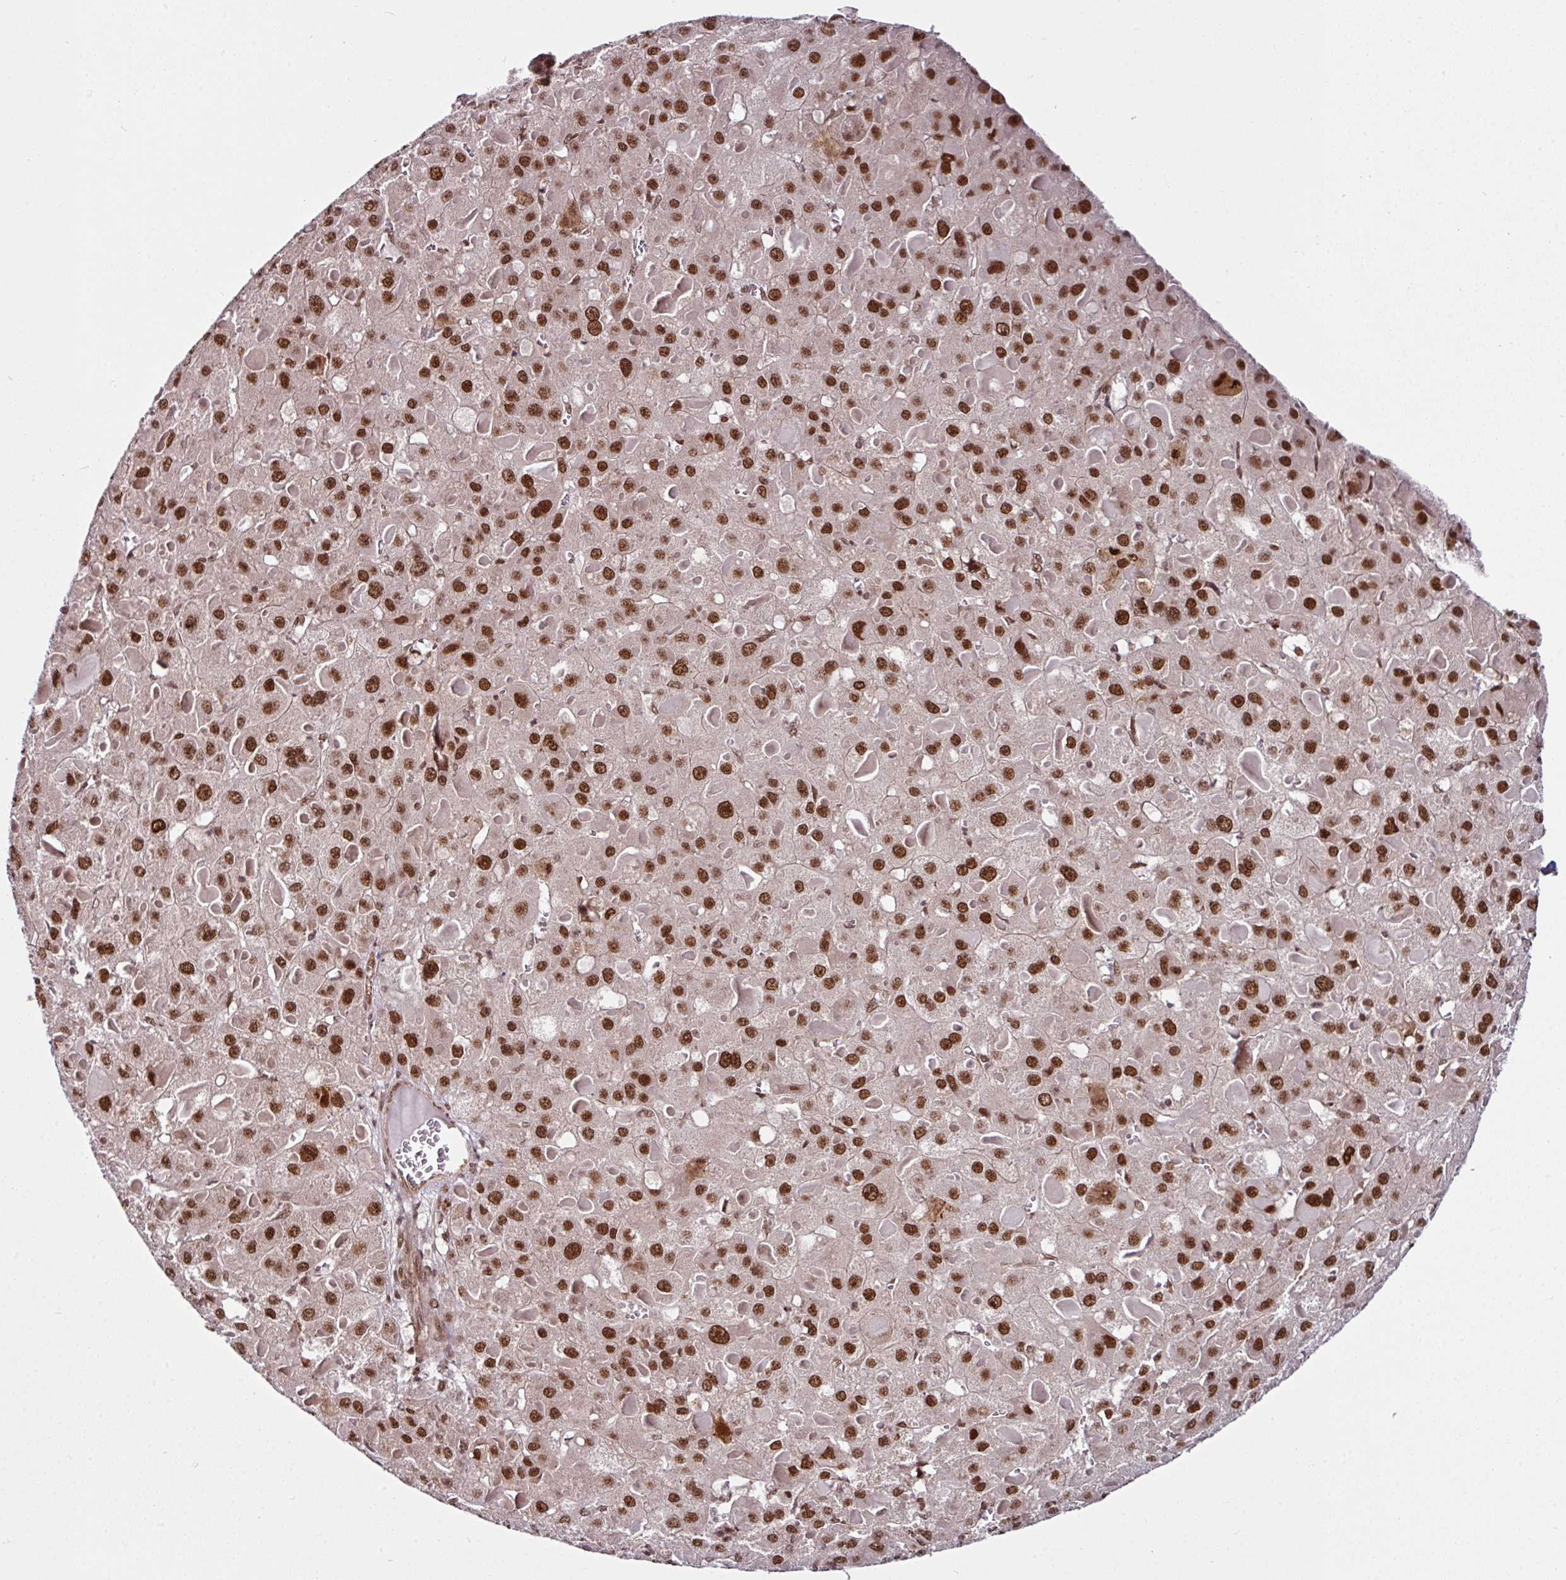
{"staining": {"intensity": "strong", "quantity": ">75%", "location": "nuclear"}, "tissue": "liver cancer", "cell_type": "Tumor cells", "image_type": "cancer", "snomed": [{"axis": "morphology", "description": "Carcinoma, Hepatocellular, NOS"}, {"axis": "topography", "description": "Liver"}], "caption": "Immunohistochemical staining of human hepatocellular carcinoma (liver) exhibits strong nuclear protein staining in about >75% of tumor cells.", "gene": "MORF4L2", "patient": {"sex": "female", "age": 73}}